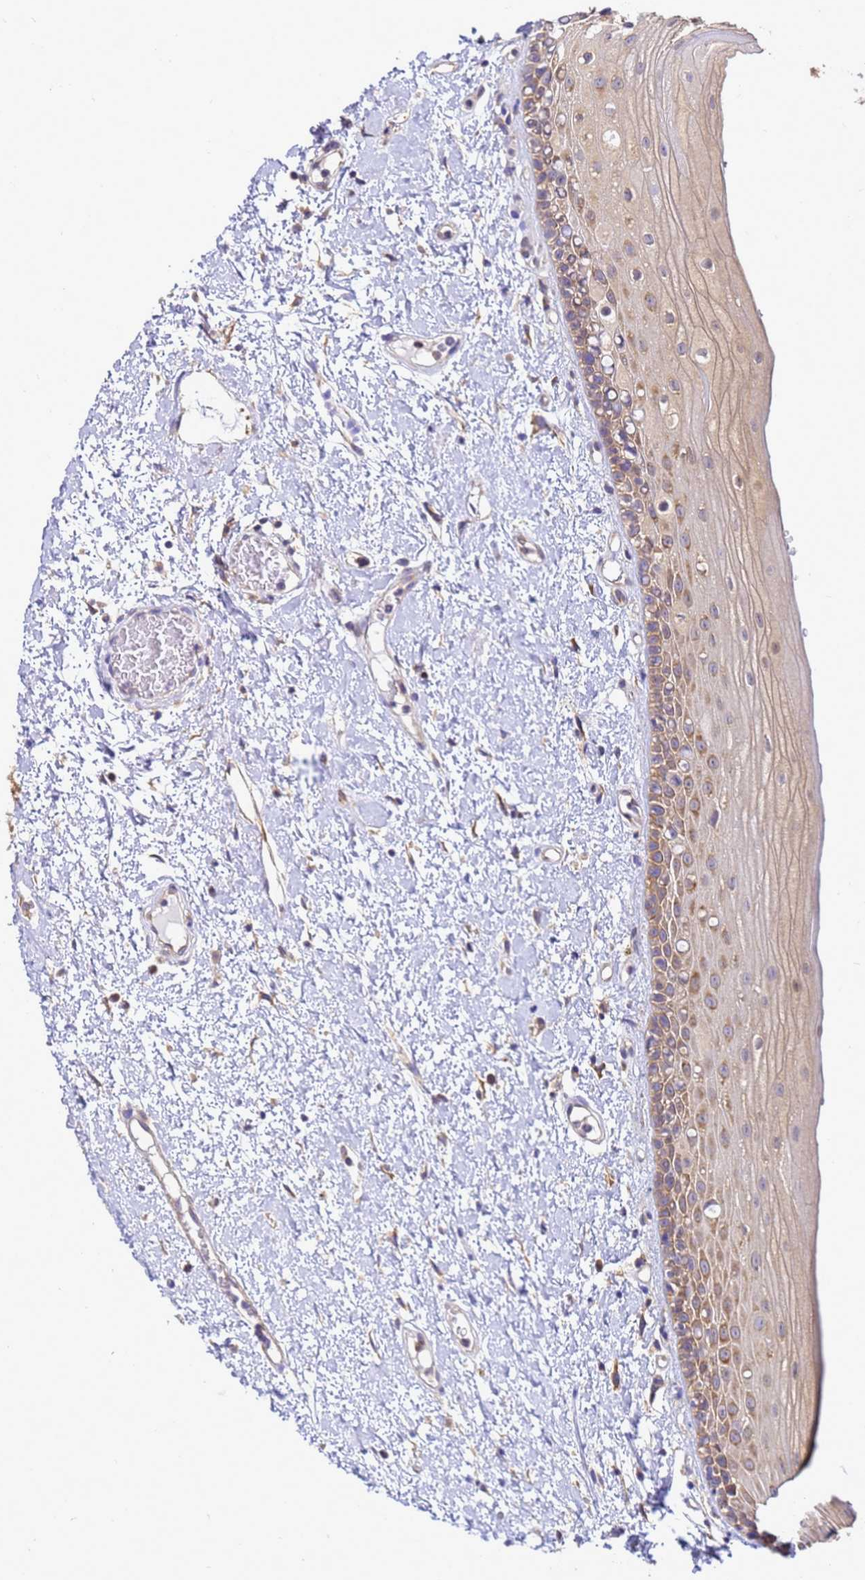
{"staining": {"intensity": "moderate", "quantity": ">75%", "location": "cytoplasmic/membranous"}, "tissue": "oral mucosa", "cell_type": "Squamous epithelial cells", "image_type": "normal", "snomed": [{"axis": "morphology", "description": "Normal tissue, NOS"}, {"axis": "topography", "description": "Oral tissue"}], "caption": "Immunohistochemical staining of benign oral mucosa demonstrates moderate cytoplasmic/membranous protein staining in approximately >75% of squamous epithelial cells. (brown staining indicates protein expression, while blue staining denotes nuclei).", "gene": "NARS1", "patient": {"sex": "female", "age": 76}}